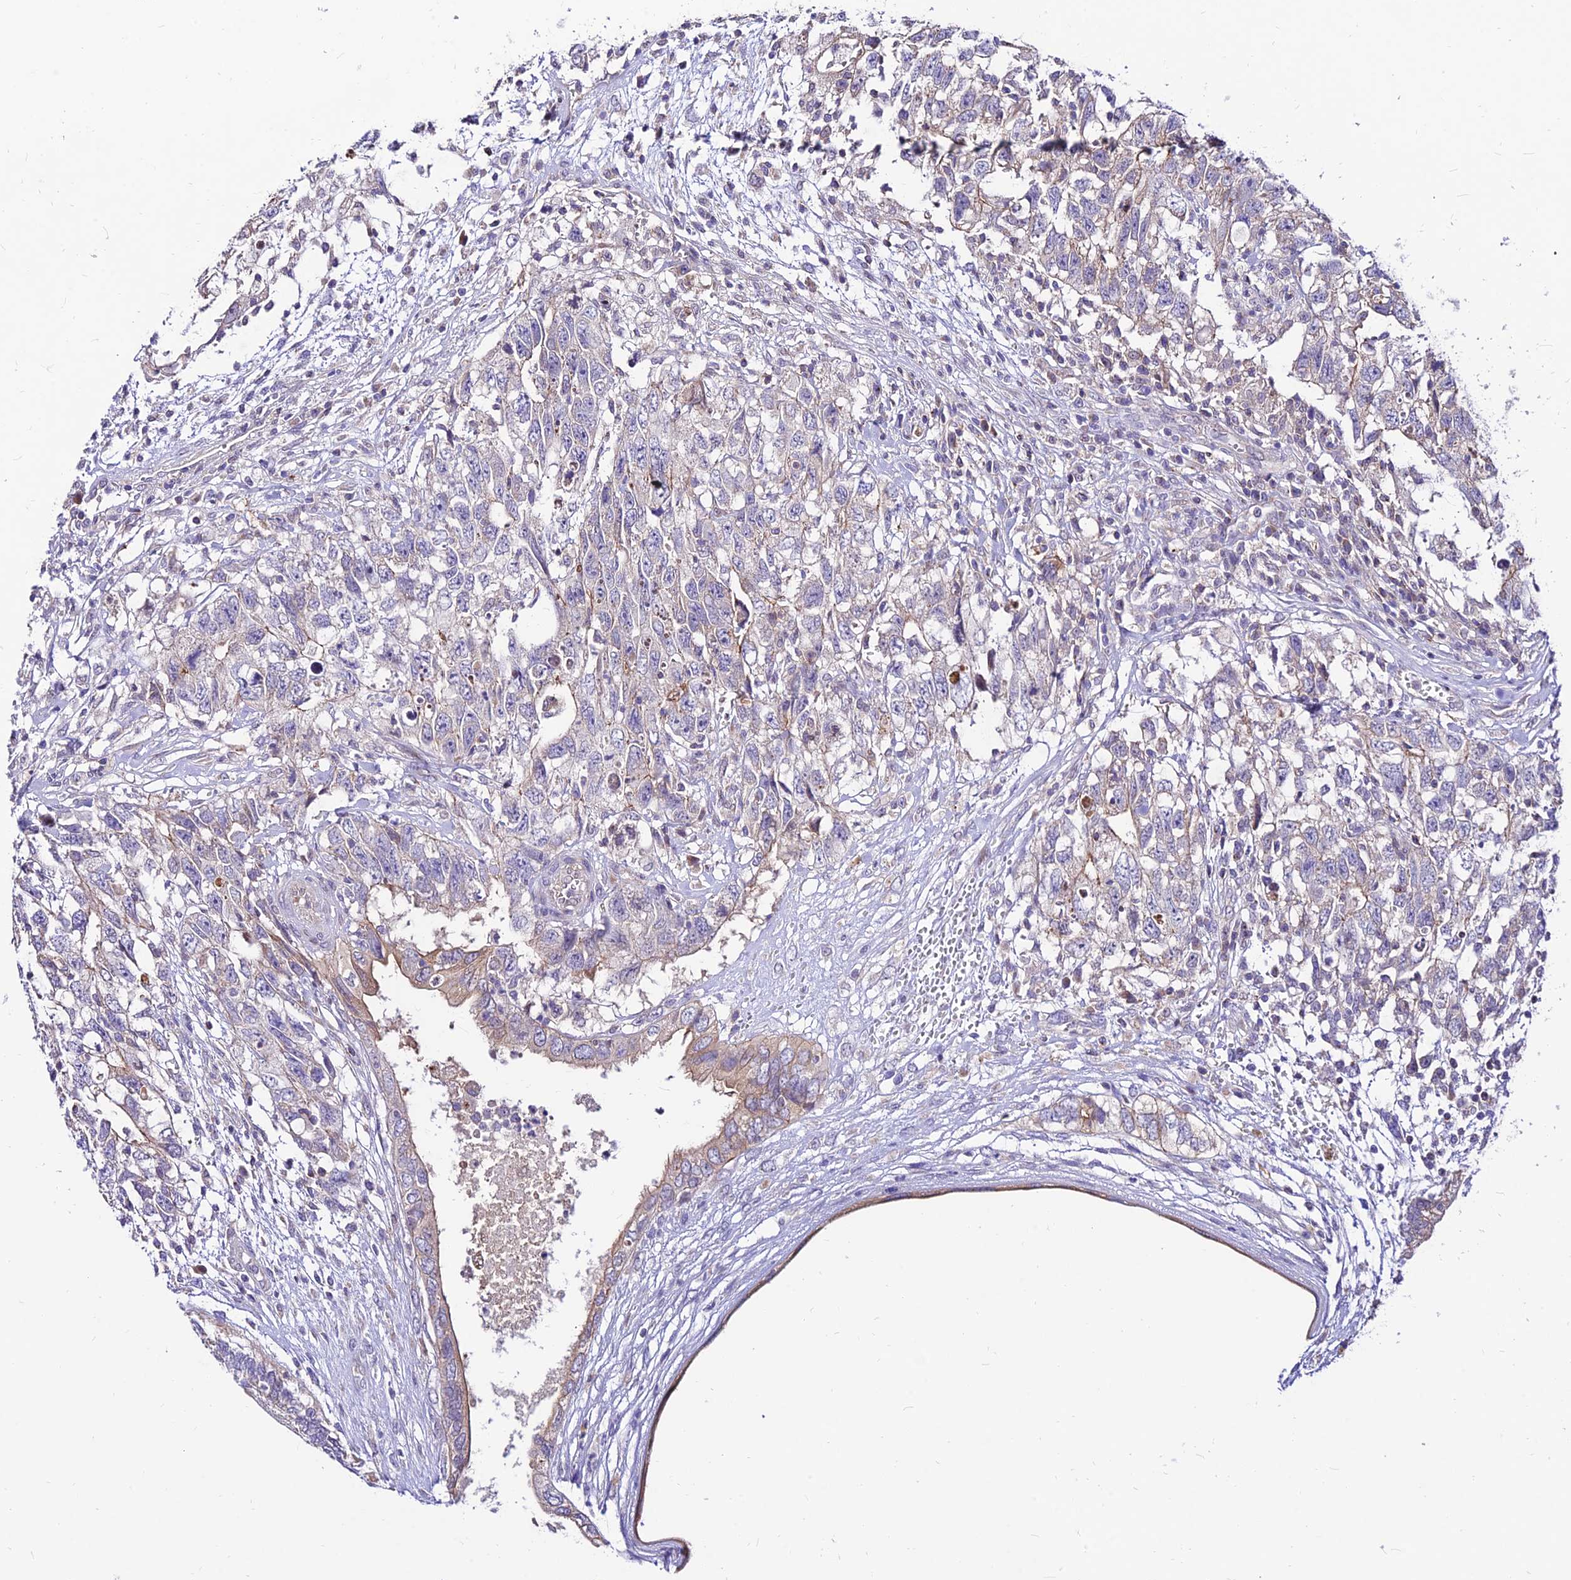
{"staining": {"intensity": "negative", "quantity": "none", "location": "none"}, "tissue": "testis cancer", "cell_type": "Tumor cells", "image_type": "cancer", "snomed": [{"axis": "morphology", "description": "Seminoma, NOS"}, {"axis": "morphology", "description": "Carcinoma, Embryonal, NOS"}, {"axis": "topography", "description": "Testis"}], "caption": "DAB (3,3'-diaminobenzidine) immunohistochemical staining of seminoma (testis) shows no significant expression in tumor cells.", "gene": "C6orf132", "patient": {"sex": "male", "age": 29}}